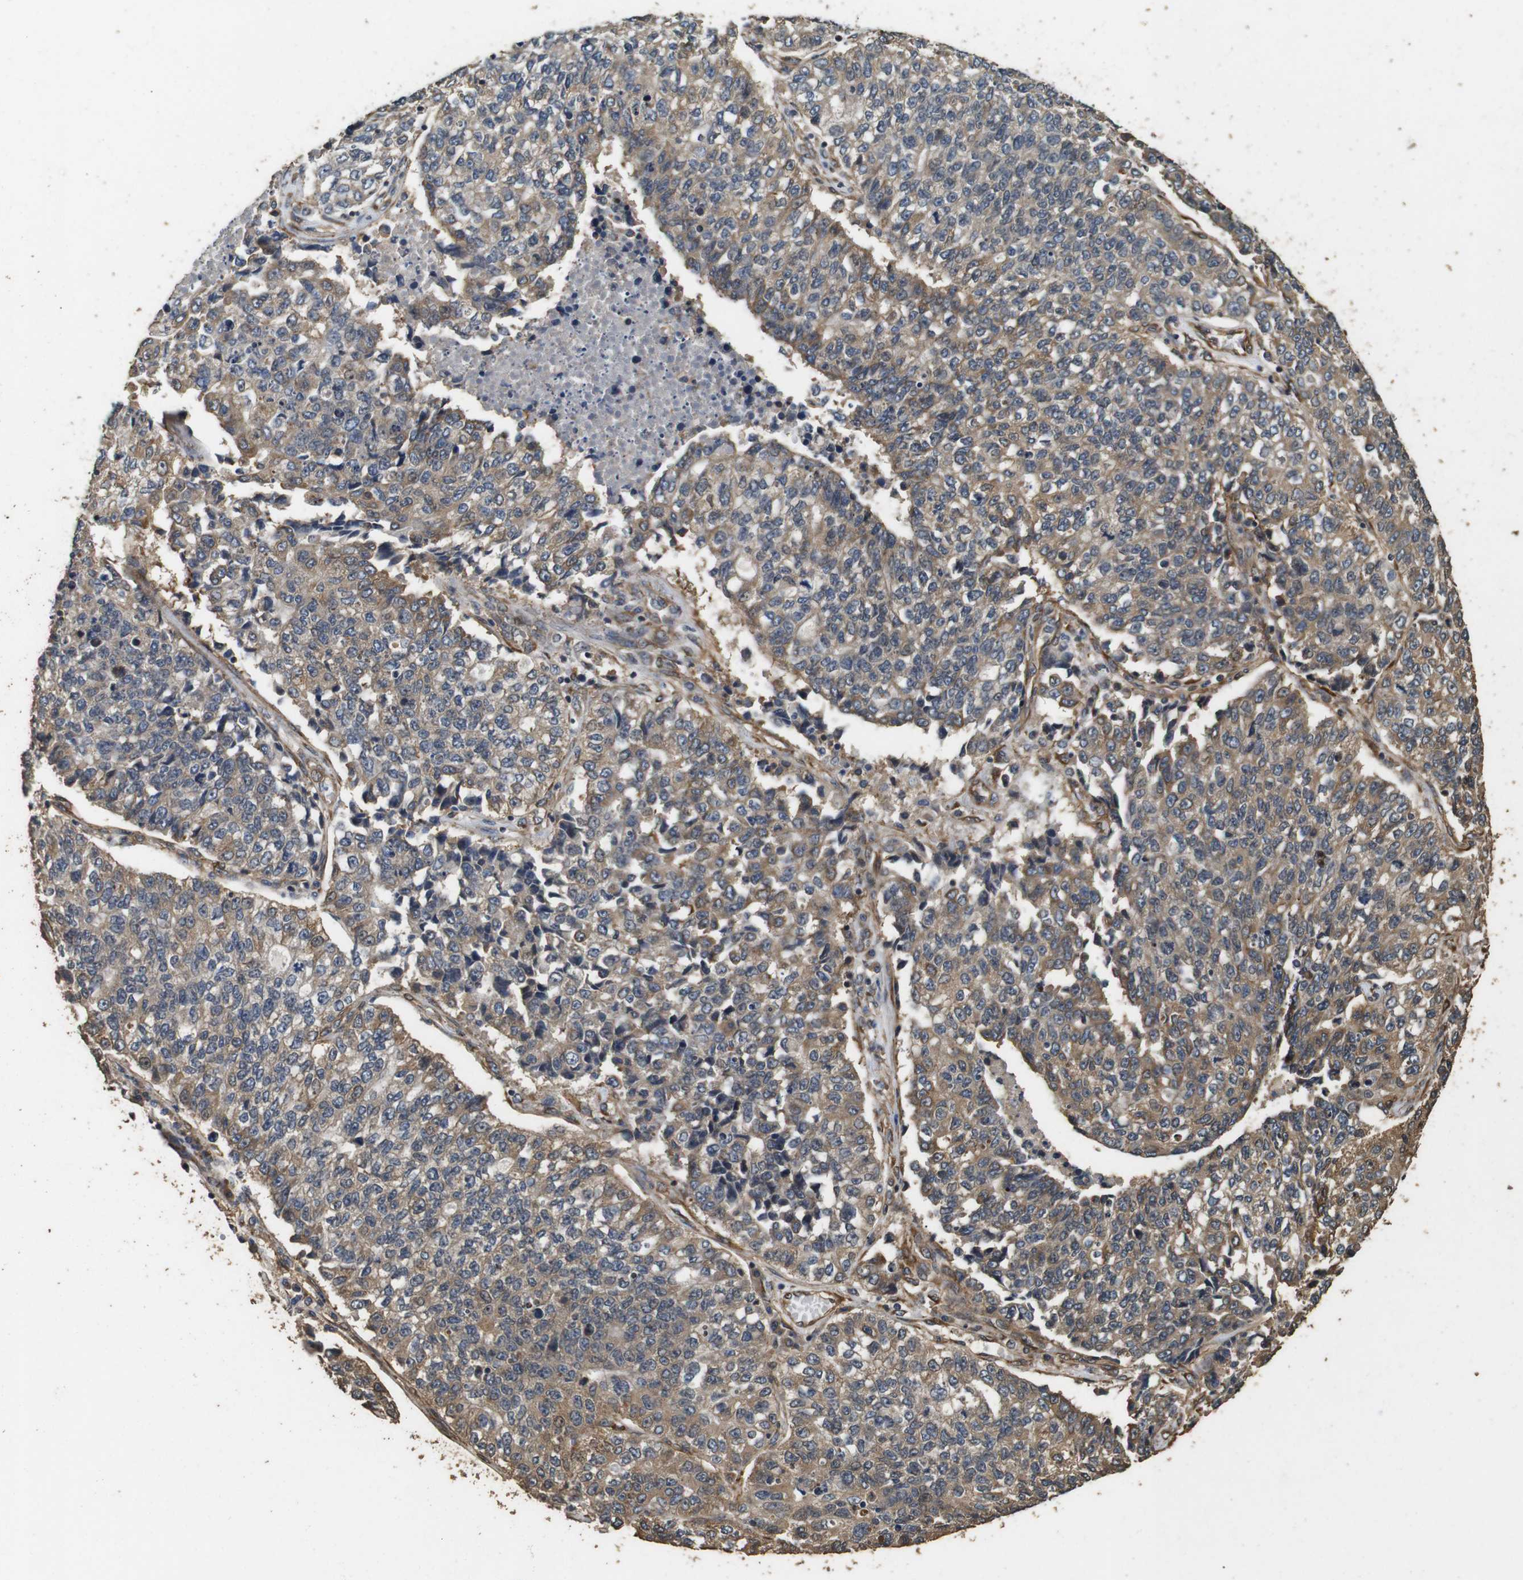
{"staining": {"intensity": "moderate", "quantity": ">75%", "location": "cytoplasmic/membranous"}, "tissue": "lung cancer", "cell_type": "Tumor cells", "image_type": "cancer", "snomed": [{"axis": "morphology", "description": "Adenocarcinoma, NOS"}, {"axis": "topography", "description": "Lung"}], "caption": "Lung cancer was stained to show a protein in brown. There is medium levels of moderate cytoplasmic/membranous staining in approximately >75% of tumor cells.", "gene": "CNPY4", "patient": {"sex": "male", "age": 49}}